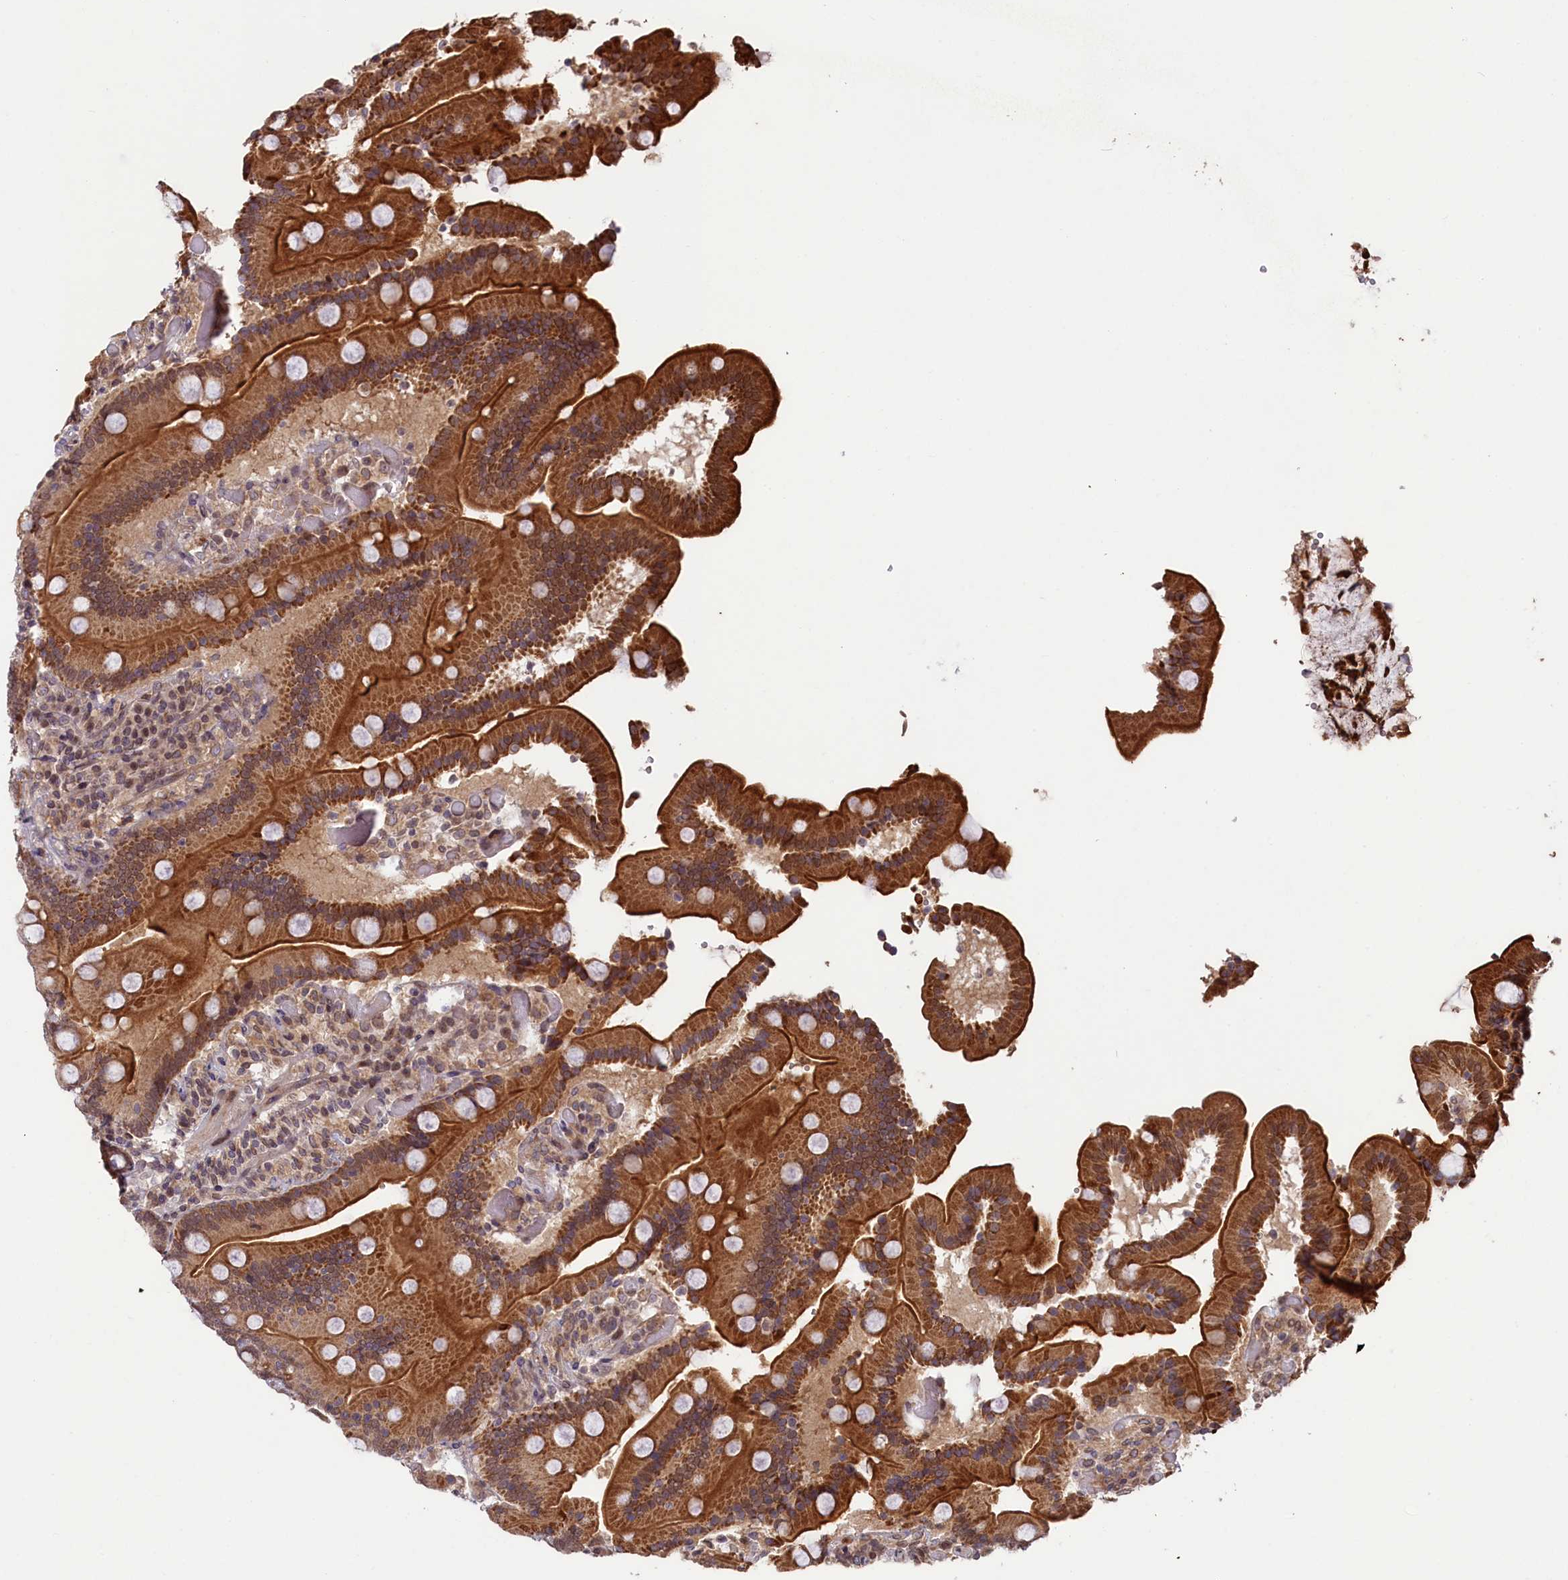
{"staining": {"intensity": "strong", "quantity": ">75%", "location": "cytoplasmic/membranous,nuclear"}, "tissue": "duodenum", "cell_type": "Glandular cells", "image_type": "normal", "snomed": [{"axis": "morphology", "description": "Normal tissue, NOS"}, {"axis": "topography", "description": "Duodenum"}], "caption": "Duodenum stained with a protein marker displays strong staining in glandular cells.", "gene": "NAE1", "patient": {"sex": "female", "age": 62}}